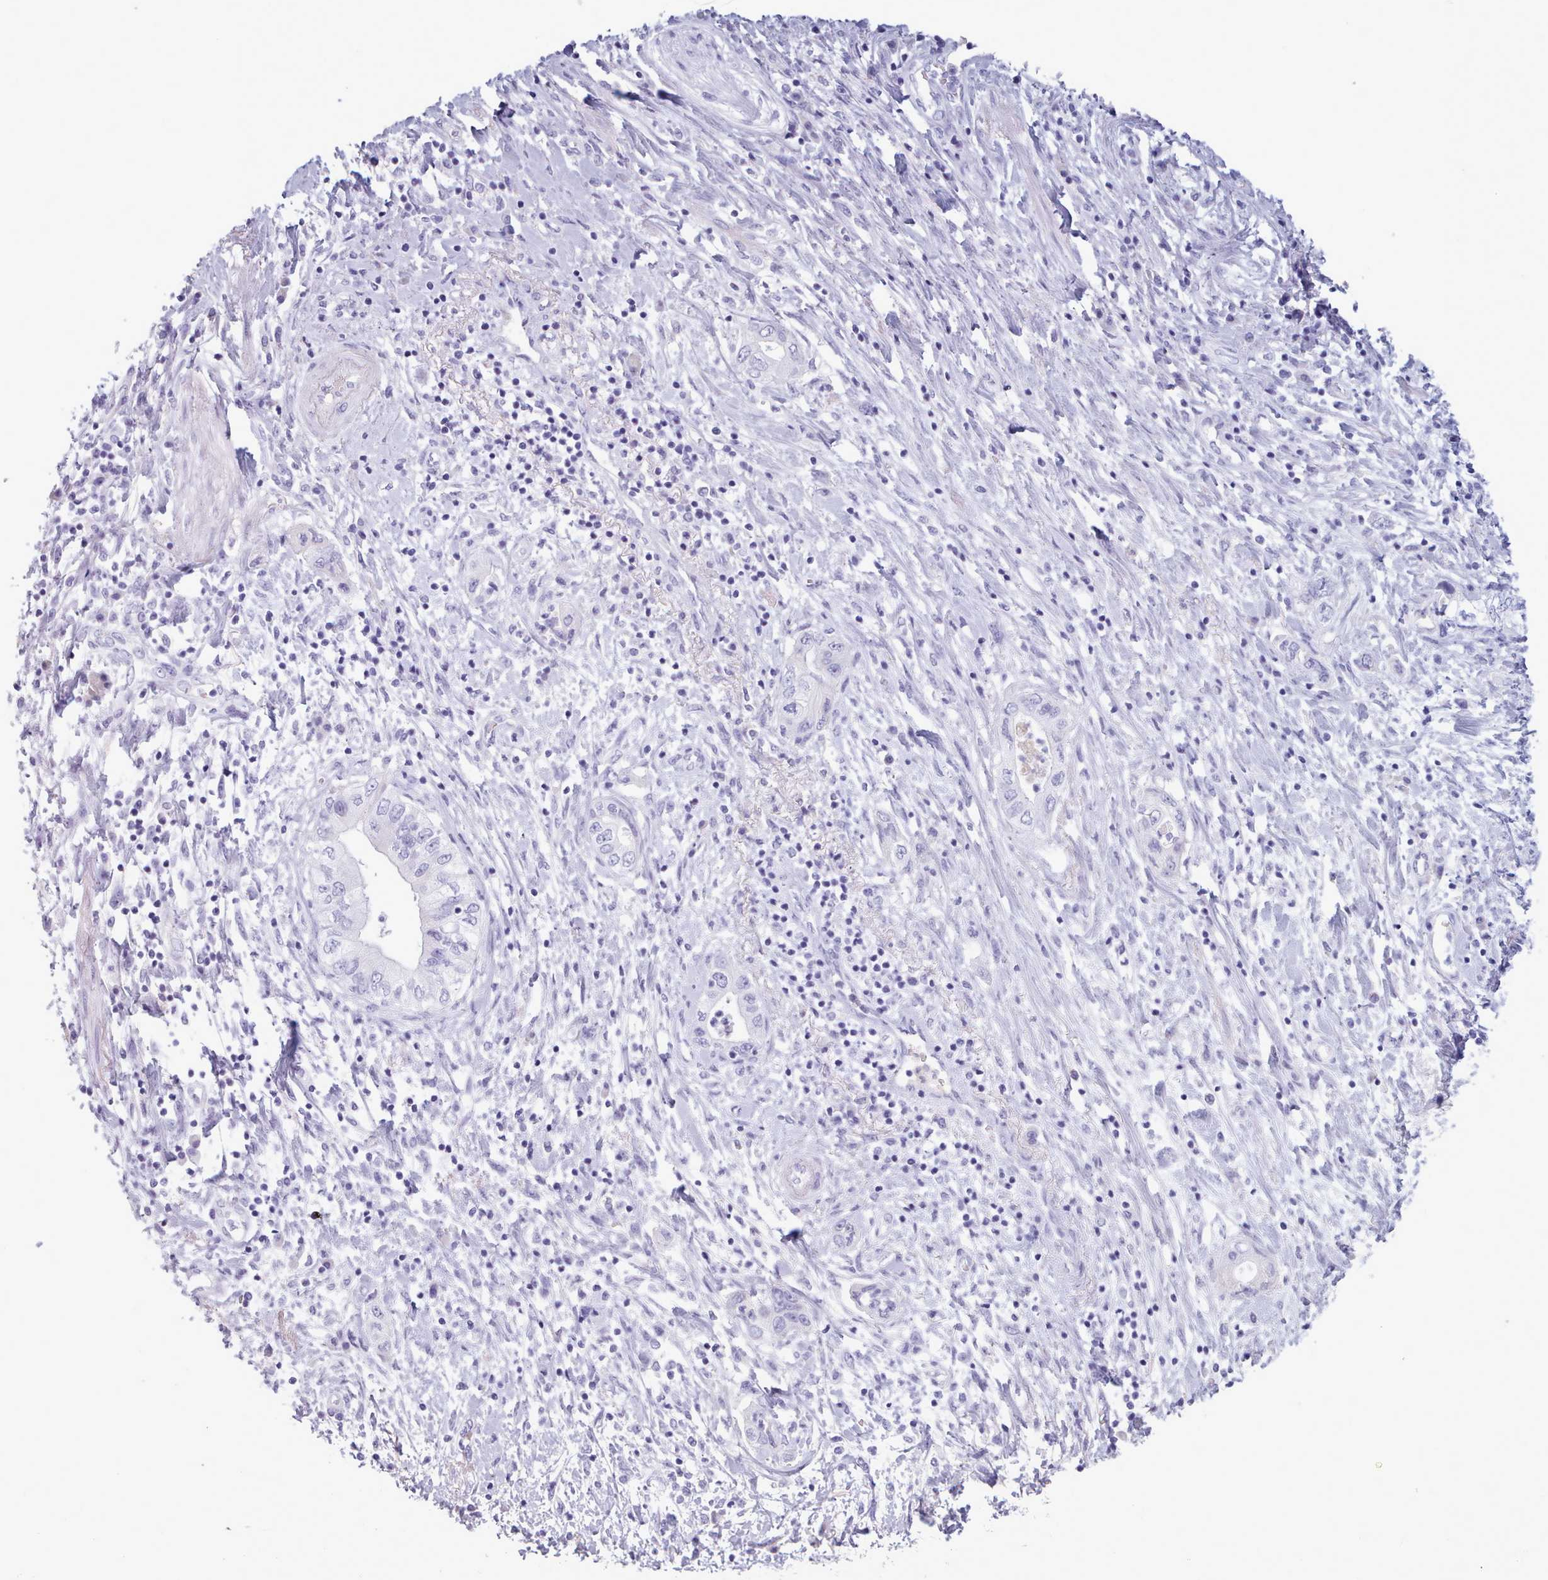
{"staining": {"intensity": "negative", "quantity": "none", "location": "none"}, "tissue": "pancreatic cancer", "cell_type": "Tumor cells", "image_type": "cancer", "snomed": [{"axis": "morphology", "description": "Adenocarcinoma, NOS"}, {"axis": "topography", "description": "Pancreas"}], "caption": "High power microscopy micrograph of an immunohistochemistry micrograph of pancreatic cancer, revealing no significant staining in tumor cells. (DAB immunohistochemistry visualized using brightfield microscopy, high magnification).", "gene": "ZNF43", "patient": {"sex": "female", "age": 73}}